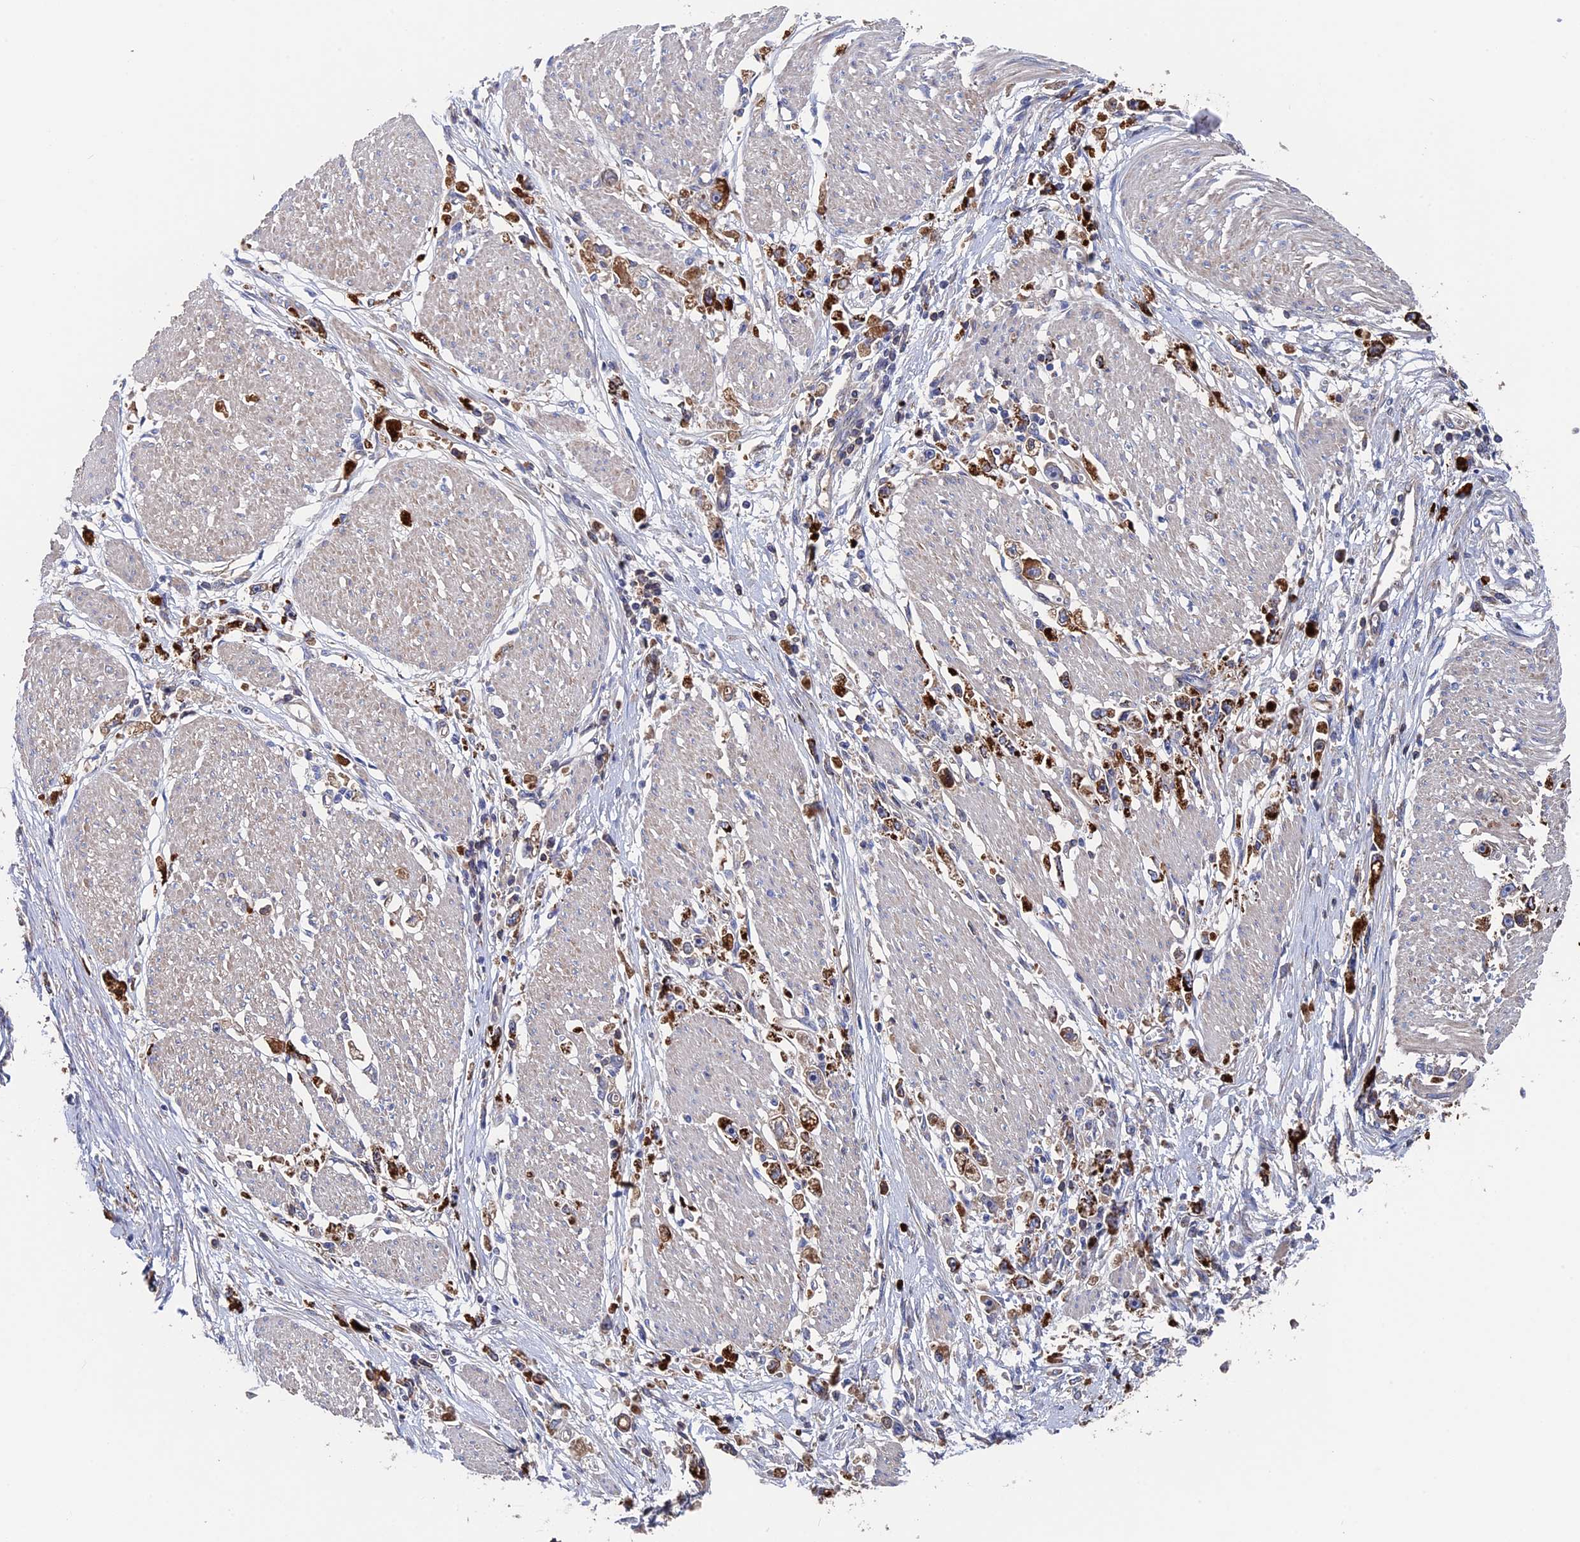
{"staining": {"intensity": "moderate", "quantity": ">75%", "location": "cytoplasmic/membranous"}, "tissue": "stomach cancer", "cell_type": "Tumor cells", "image_type": "cancer", "snomed": [{"axis": "morphology", "description": "Adenocarcinoma, NOS"}, {"axis": "topography", "description": "Stomach"}], "caption": "High-power microscopy captured an IHC image of stomach adenocarcinoma, revealing moderate cytoplasmic/membranous positivity in approximately >75% of tumor cells.", "gene": "RPUSD1", "patient": {"sex": "female", "age": 59}}